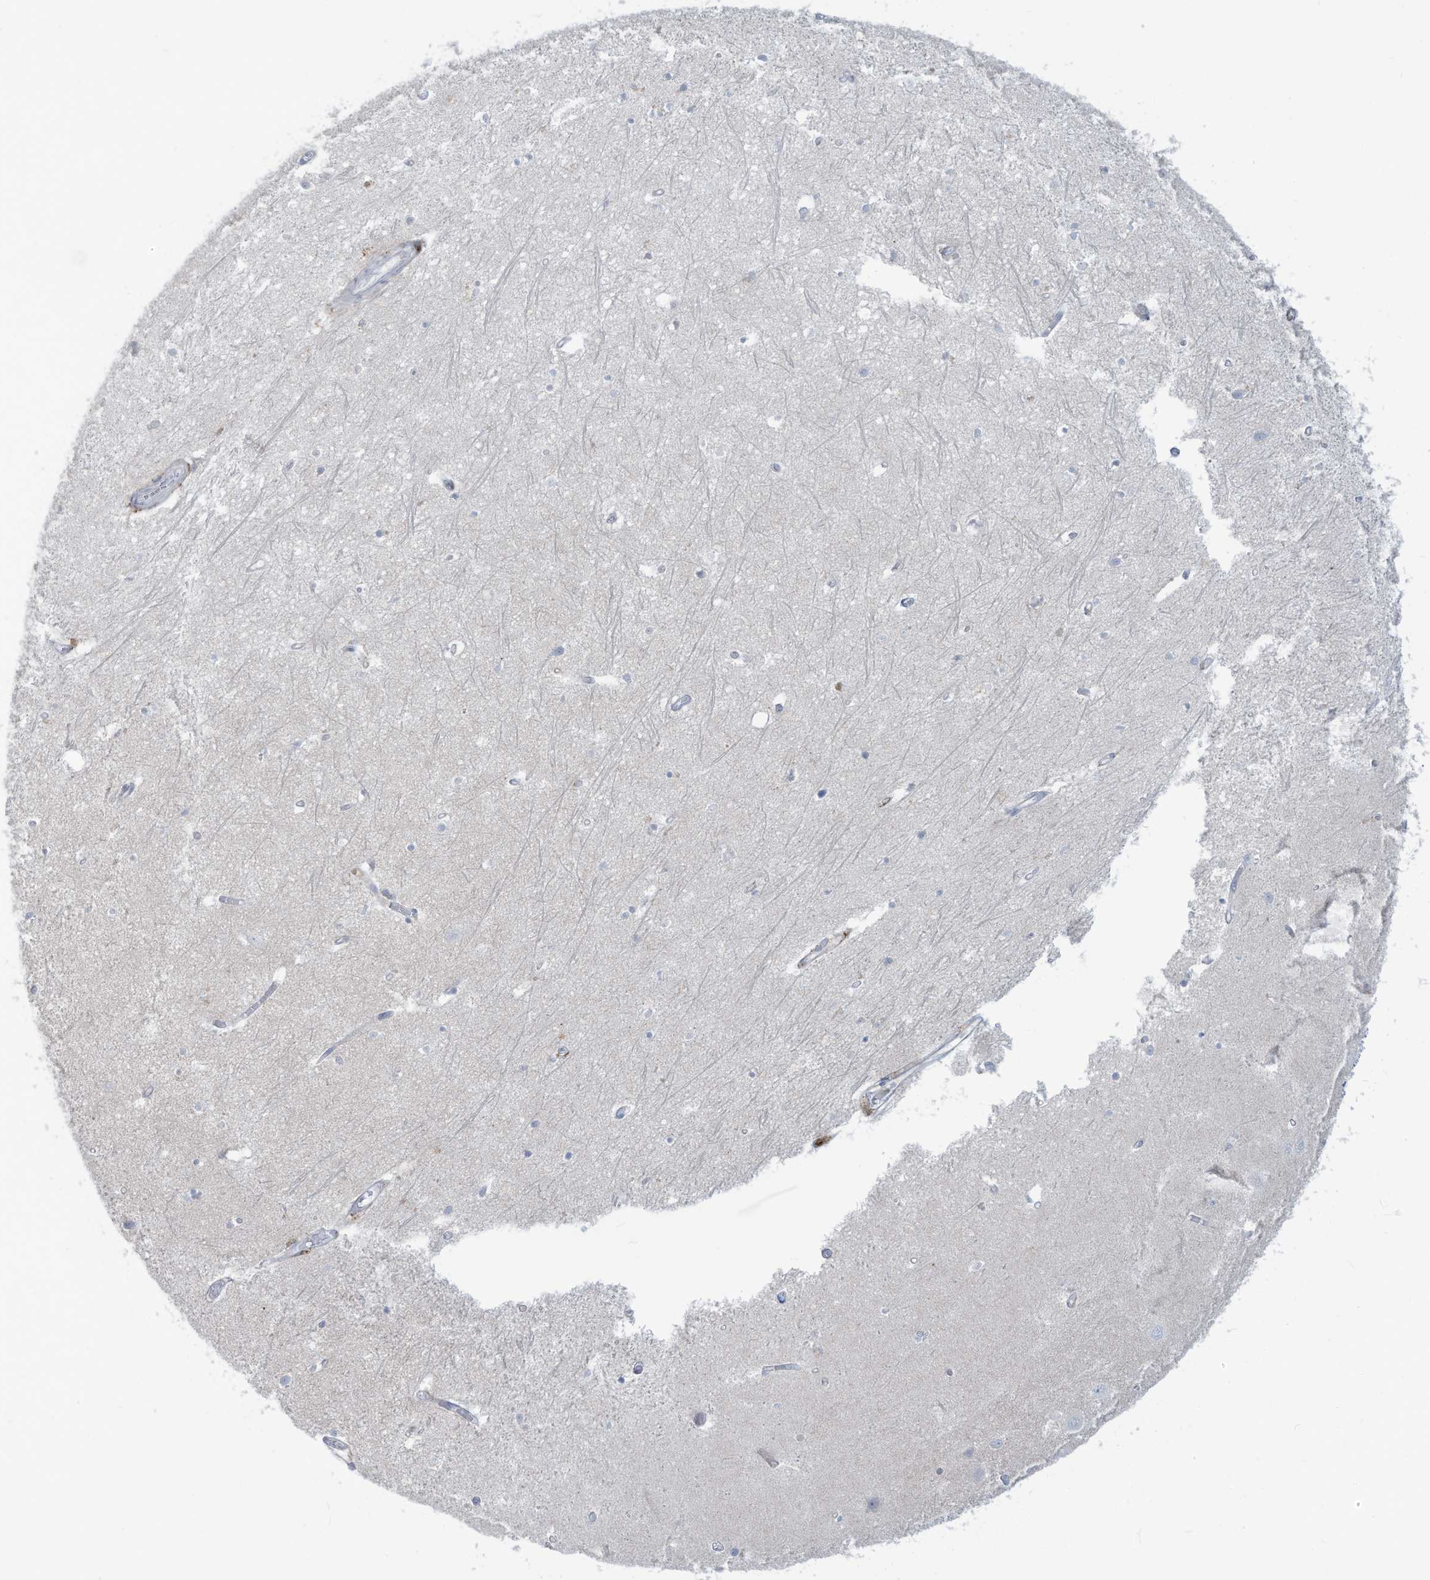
{"staining": {"intensity": "negative", "quantity": "none", "location": "none"}, "tissue": "hippocampus", "cell_type": "Glial cells", "image_type": "normal", "snomed": [{"axis": "morphology", "description": "Normal tissue, NOS"}, {"axis": "topography", "description": "Hippocampus"}], "caption": "Immunohistochemistry (IHC) image of unremarkable hippocampus stained for a protein (brown), which demonstrates no staining in glial cells. Brightfield microscopy of immunohistochemistry stained with DAB (3,3'-diaminobenzidine) (brown) and hematoxylin (blue), captured at high magnification.", "gene": "NOTO", "patient": {"sex": "female", "age": 64}}